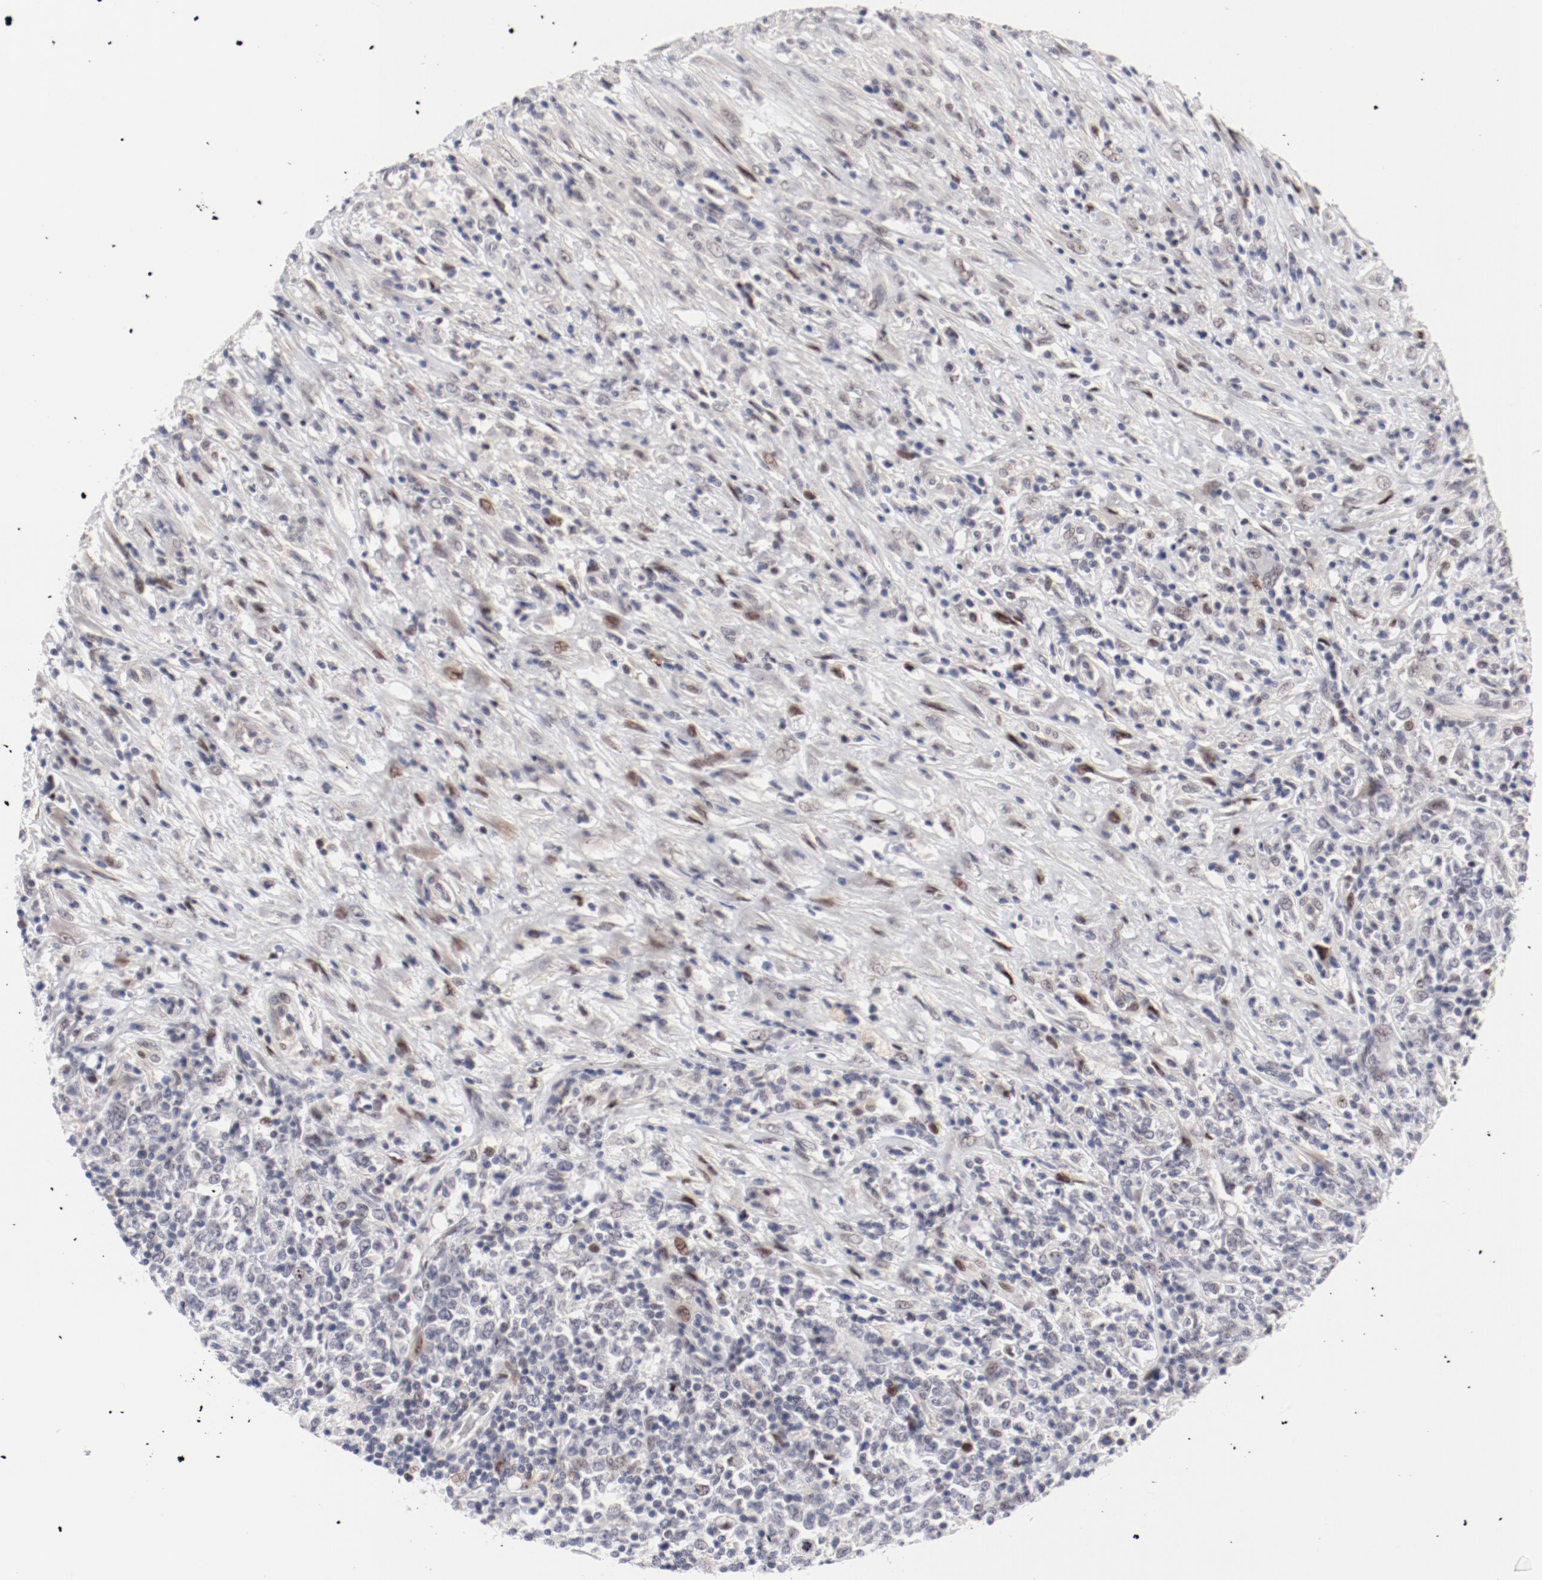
{"staining": {"intensity": "moderate", "quantity": "25%-75%", "location": "nuclear"}, "tissue": "lymphoma", "cell_type": "Tumor cells", "image_type": "cancer", "snomed": [{"axis": "morphology", "description": "Malignant lymphoma, non-Hodgkin's type, High grade"}, {"axis": "topography", "description": "Lymph node"}], "caption": "Brown immunohistochemical staining in human lymphoma exhibits moderate nuclear positivity in approximately 25%-75% of tumor cells.", "gene": "FSCB", "patient": {"sex": "female", "age": 84}}